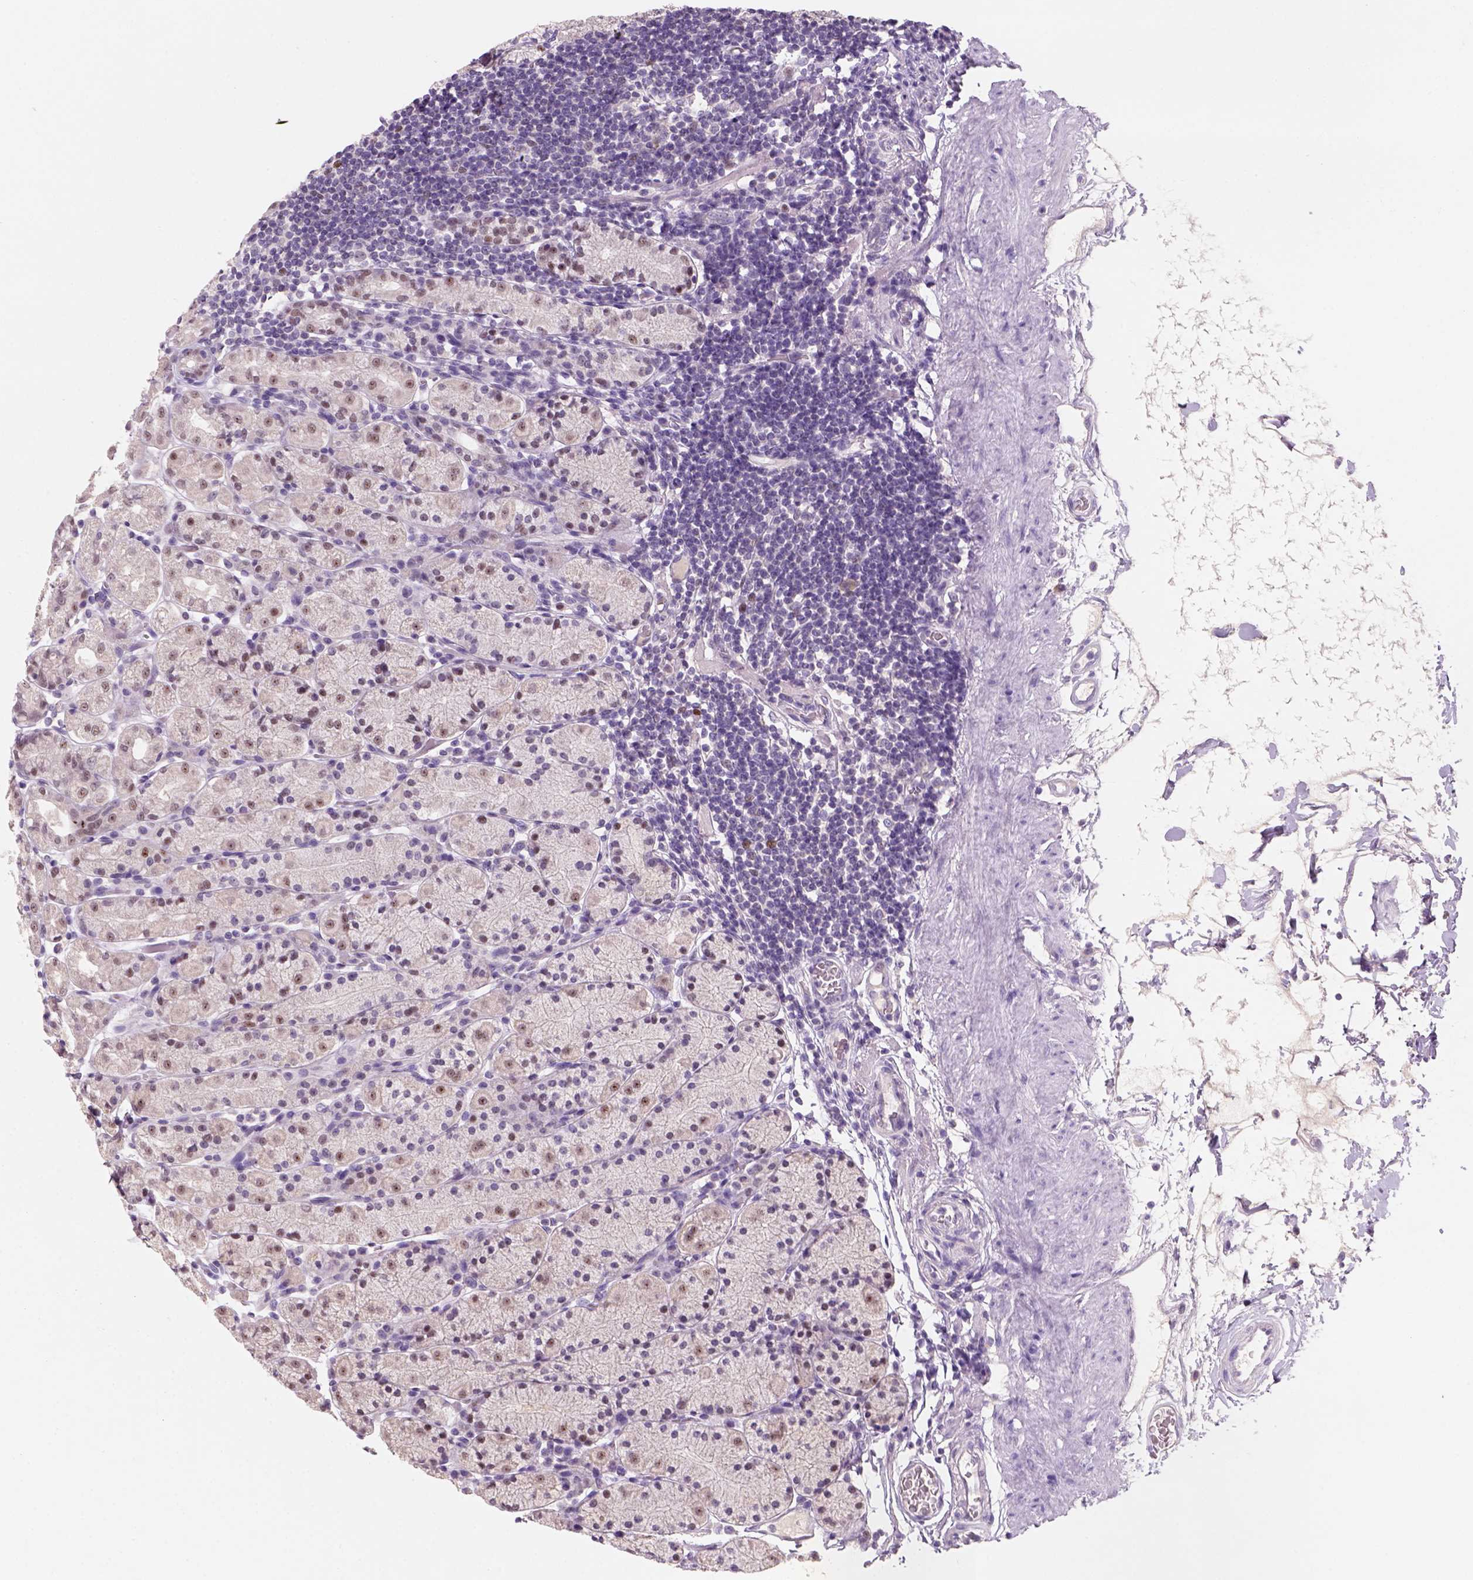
{"staining": {"intensity": "moderate", "quantity": "<25%", "location": "nuclear"}, "tissue": "stomach", "cell_type": "Glandular cells", "image_type": "normal", "snomed": [{"axis": "morphology", "description": "Normal tissue, NOS"}, {"axis": "topography", "description": "Stomach, upper"}, {"axis": "topography", "description": "Stomach"}], "caption": "Stomach stained with a protein marker shows moderate staining in glandular cells.", "gene": "ZMAT4", "patient": {"sex": "male", "age": 62}}